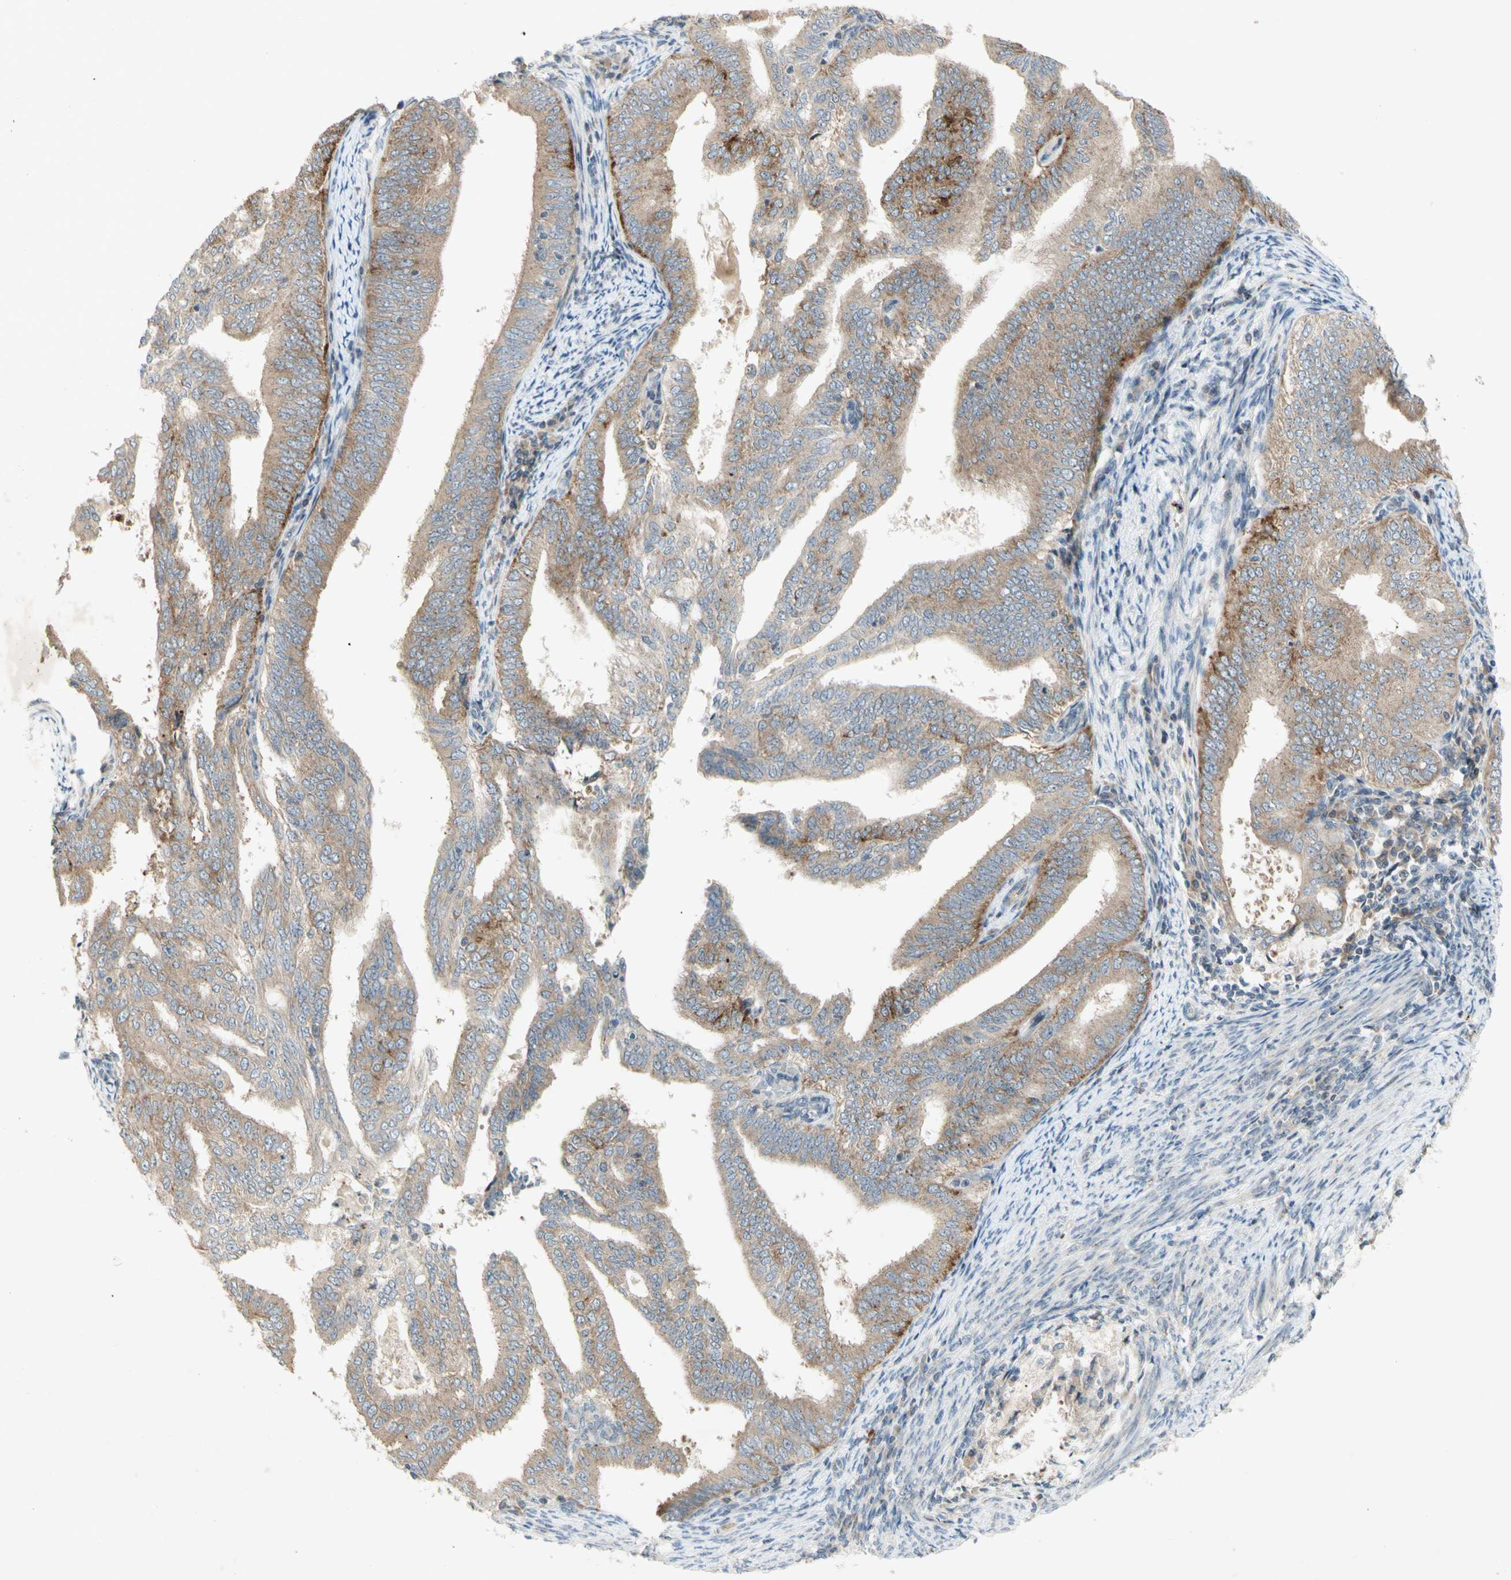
{"staining": {"intensity": "moderate", "quantity": "25%-75%", "location": "cytoplasmic/membranous"}, "tissue": "endometrial cancer", "cell_type": "Tumor cells", "image_type": "cancer", "snomed": [{"axis": "morphology", "description": "Adenocarcinoma, NOS"}, {"axis": "topography", "description": "Endometrium"}], "caption": "Endometrial cancer stained for a protein exhibits moderate cytoplasmic/membranous positivity in tumor cells. The staining was performed using DAB to visualize the protein expression in brown, while the nuclei were stained in blue with hematoxylin (Magnification: 20x).", "gene": "ETF1", "patient": {"sex": "female", "age": 58}}